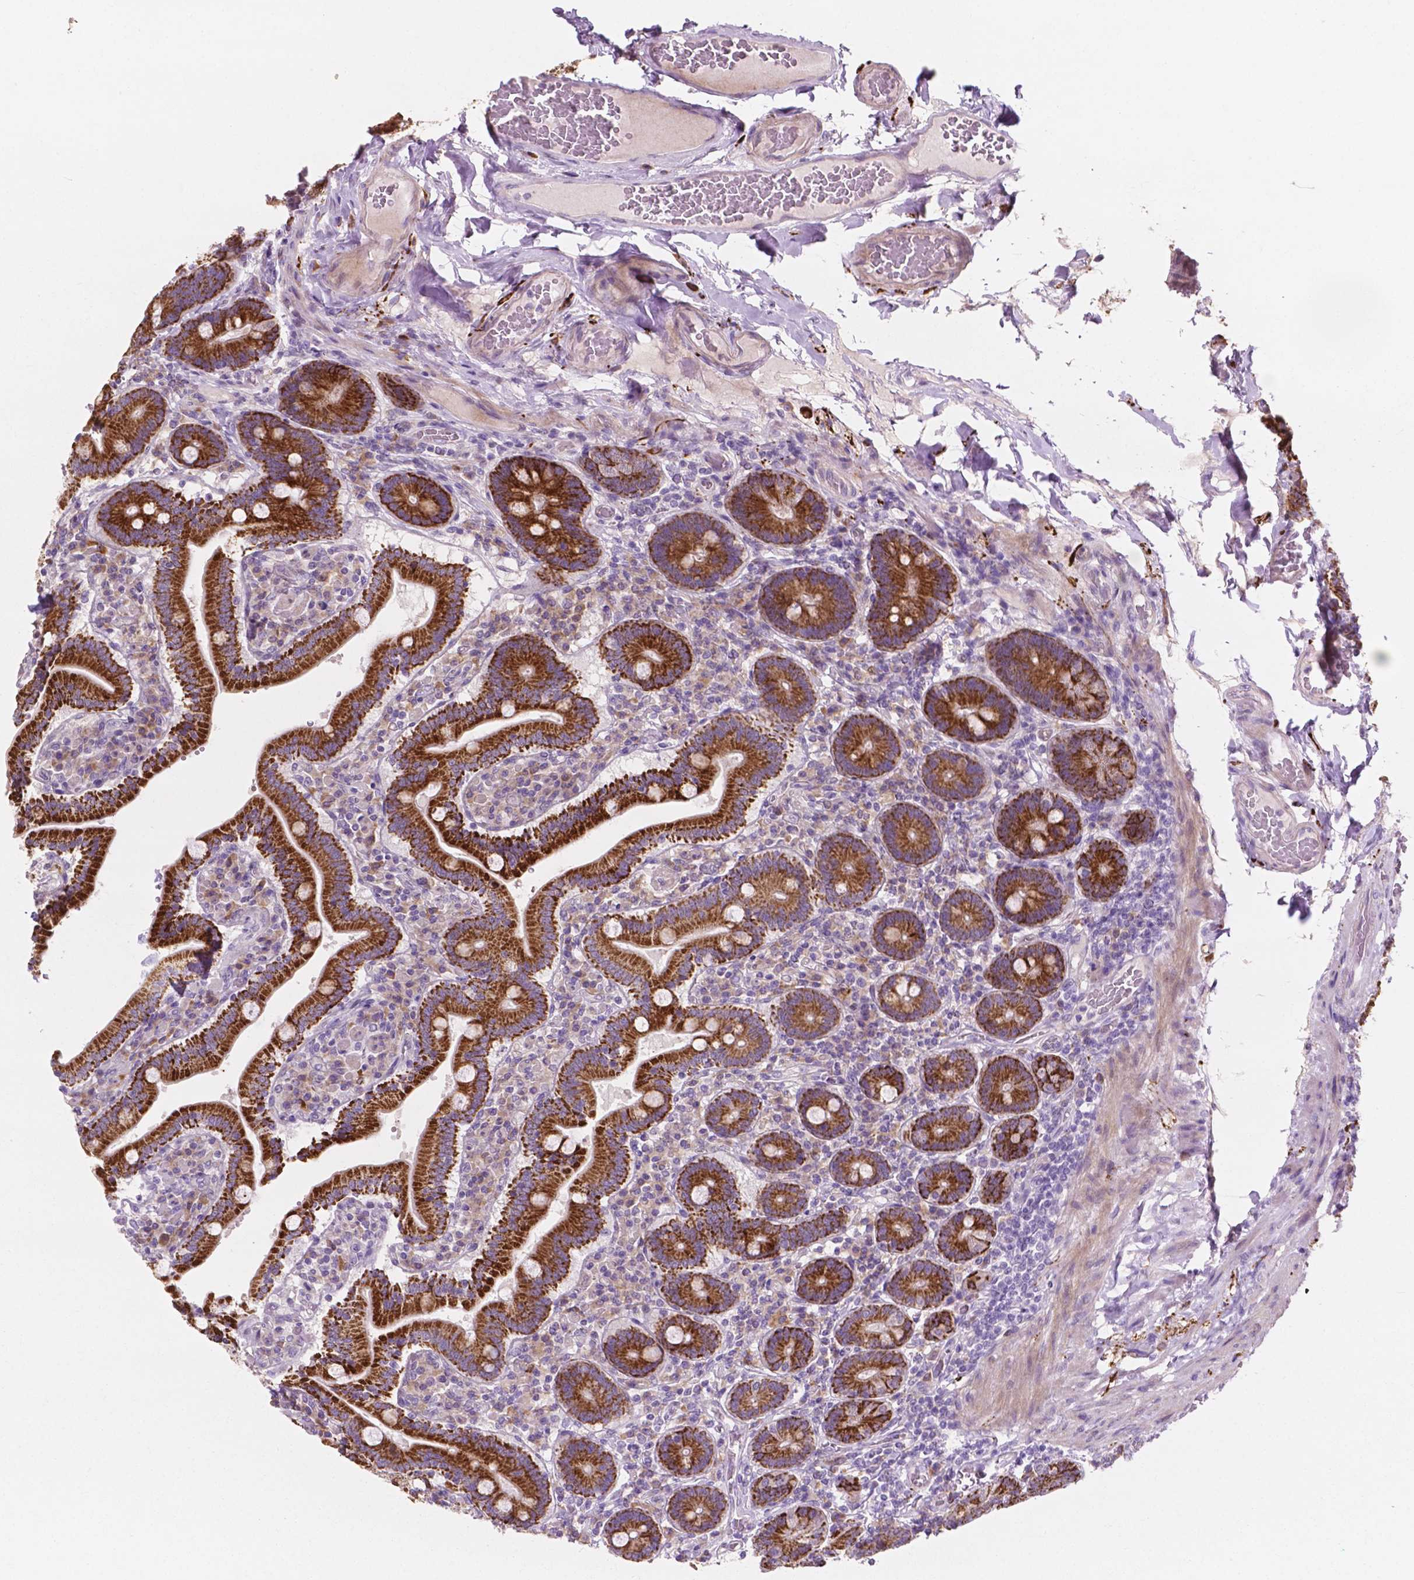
{"staining": {"intensity": "strong", "quantity": ">75%", "location": "cytoplasmic/membranous"}, "tissue": "duodenum", "cell_type": "Glandular cells", "image_type": "normal", "snomed": [{"axis": "morphology", "description": "Normal tissue, NOS"}, {"axis": "topography", "description": "Duodenum"}], "caption": "Protein staining of normal duodenum reveals strong cytoplasmic/membranous positivity in about >75% of glandular cells.", "gene": "LRP1B", "patient": {"sex": "female", "age": 62}}